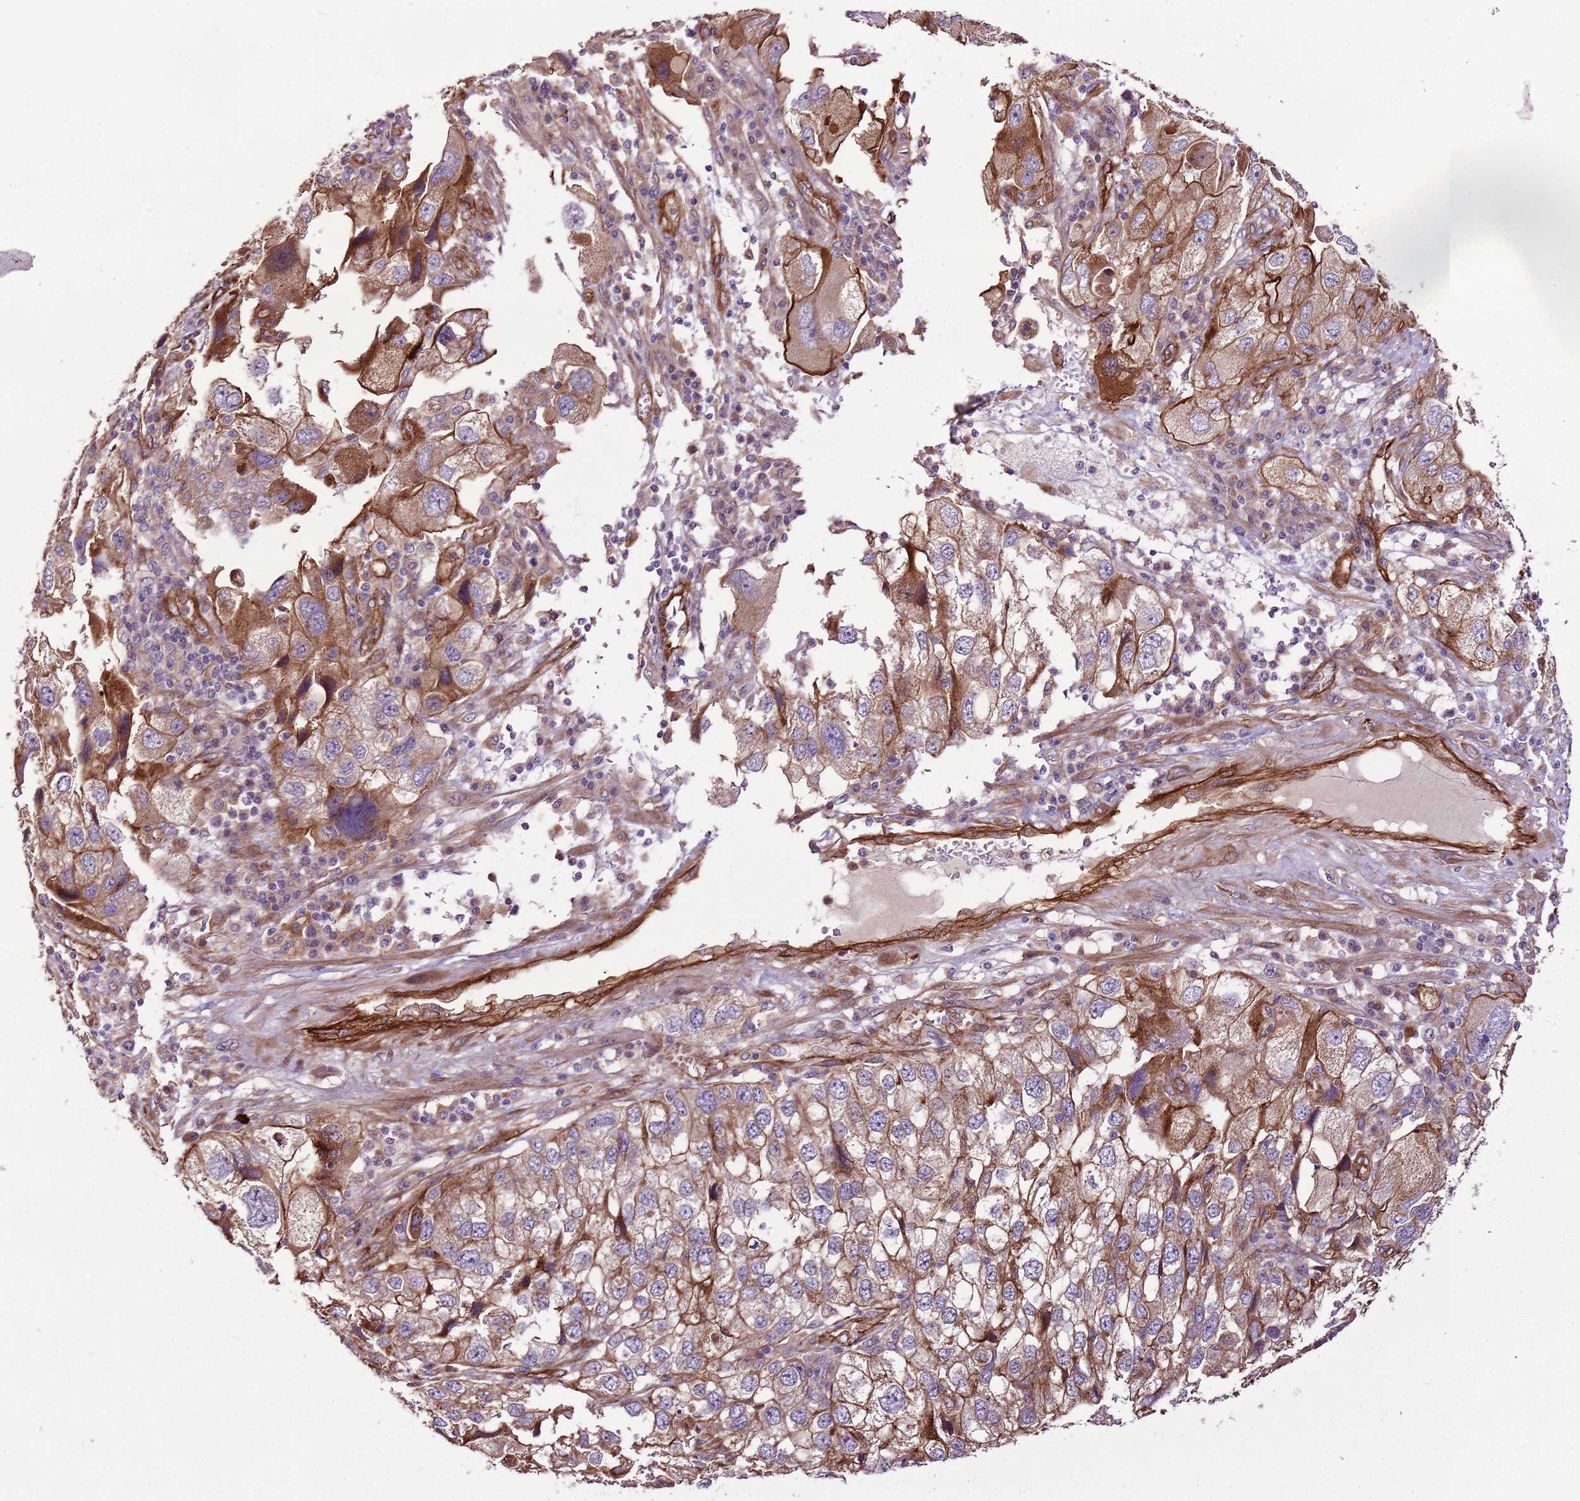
{"staining": {"intensity": "strong", "quantity": "25%-75%", "location": "cytoplasmic/membranous"}, "tissue": "endometrial cancer", "cell_type": "Tumor cells", "image_type": "cancer", "snomed": [{"axis": "morphology", "description": "Adenocarcinoma, NOS"}, {"axis": "topography", "description": "Endometrium"}], "caption": "An image of adenocarcinoma (endometrial) stained for a protein displays strong cytoplasmic/membranous brown staining in tumor cells.", "gene": "ZNF827", "patient": {"sex": "female", "age": 49}}